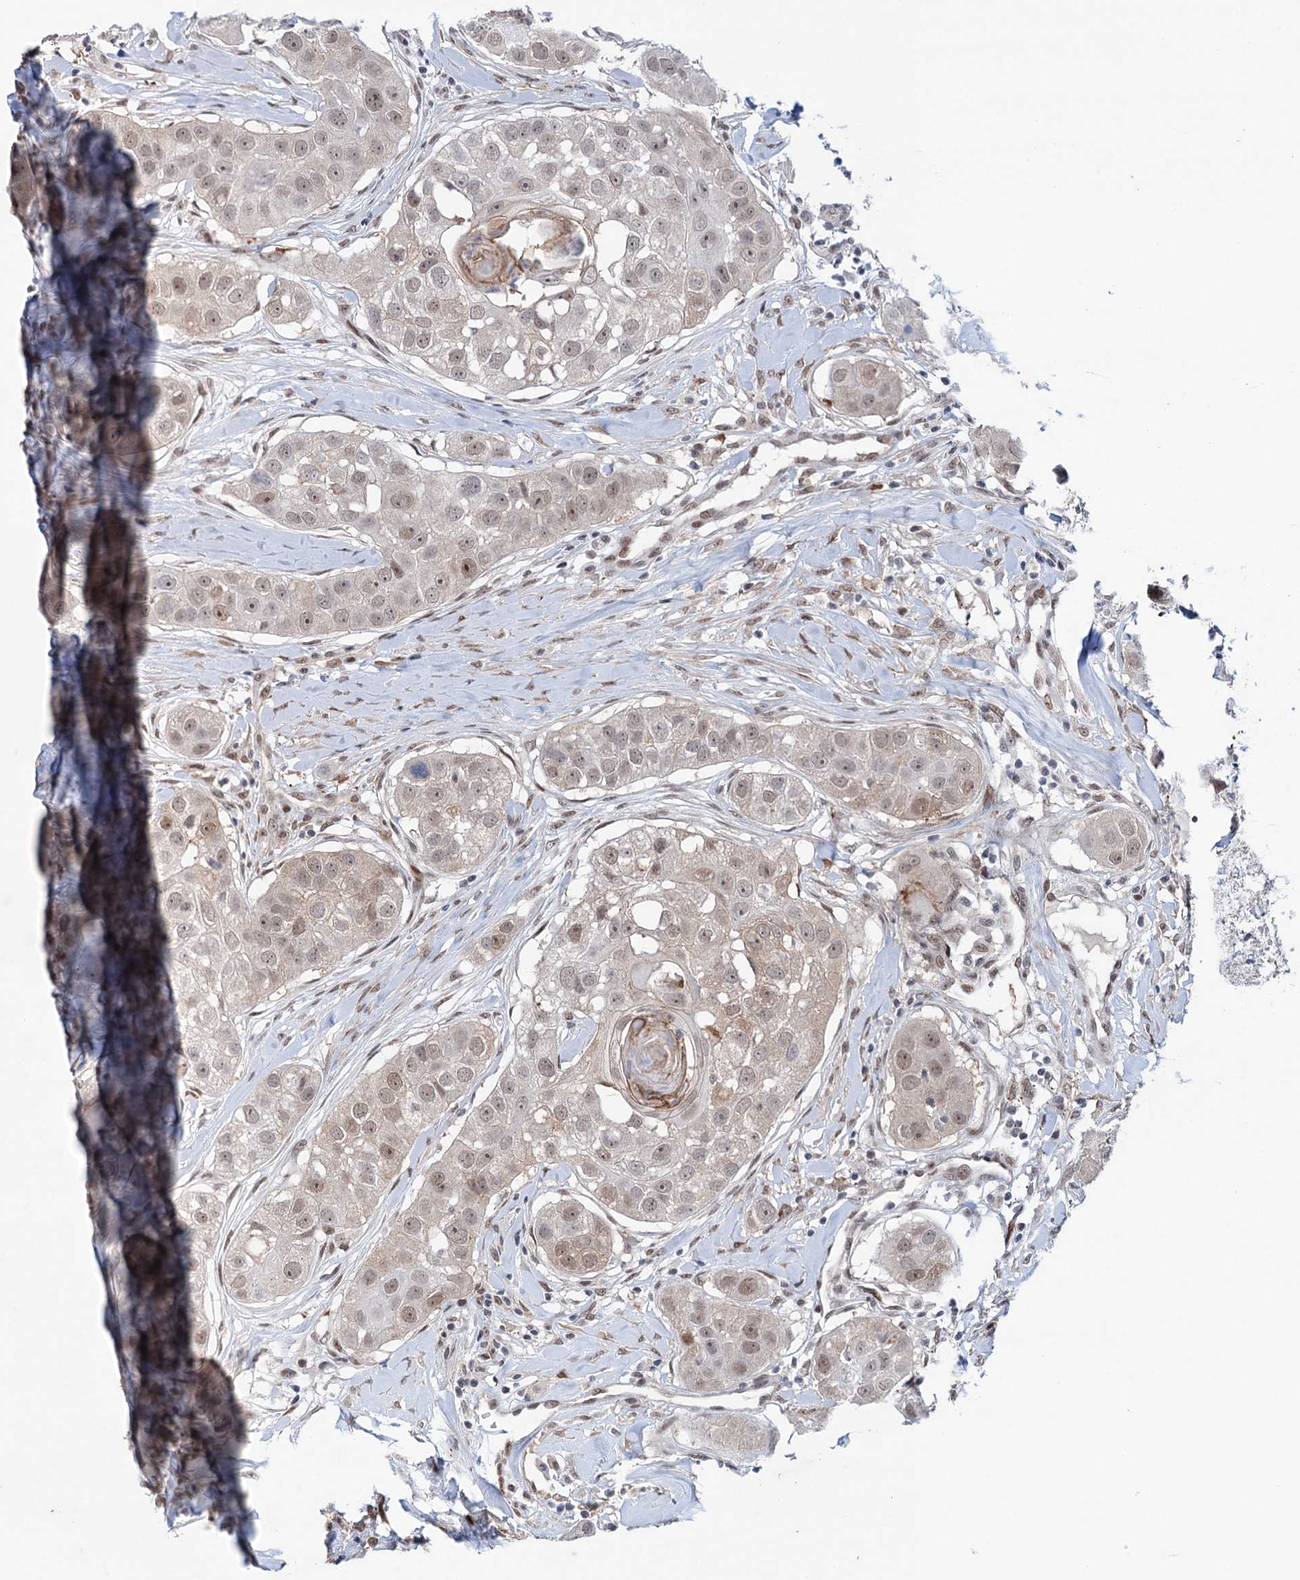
{"staining": {"intensity": "weak", "quantity": "25%-75%", "location": "nuclear"}, "tissue": "head and neck cancer", "cell_type": "Tumor cells", "image_type": "cancer", "snomed": [{"axis": "morphology", "description": "Normal tissue, NOS"}, {"axis": "morphology", "description": "Squamous cell carcinoma, NOS"}, {"axis": "topography", "description": "Skeletal muscle"}, {"axis": "topography", "description": "Head-Neck"}], "caption": "Squamous cell carcinoma (head and neck) stained with IHC reveals weak nuclear expression in about 25%-75% of tumor cells.", "gene": "FAM53A", "patient": {"sex": "male", "age": 51}}